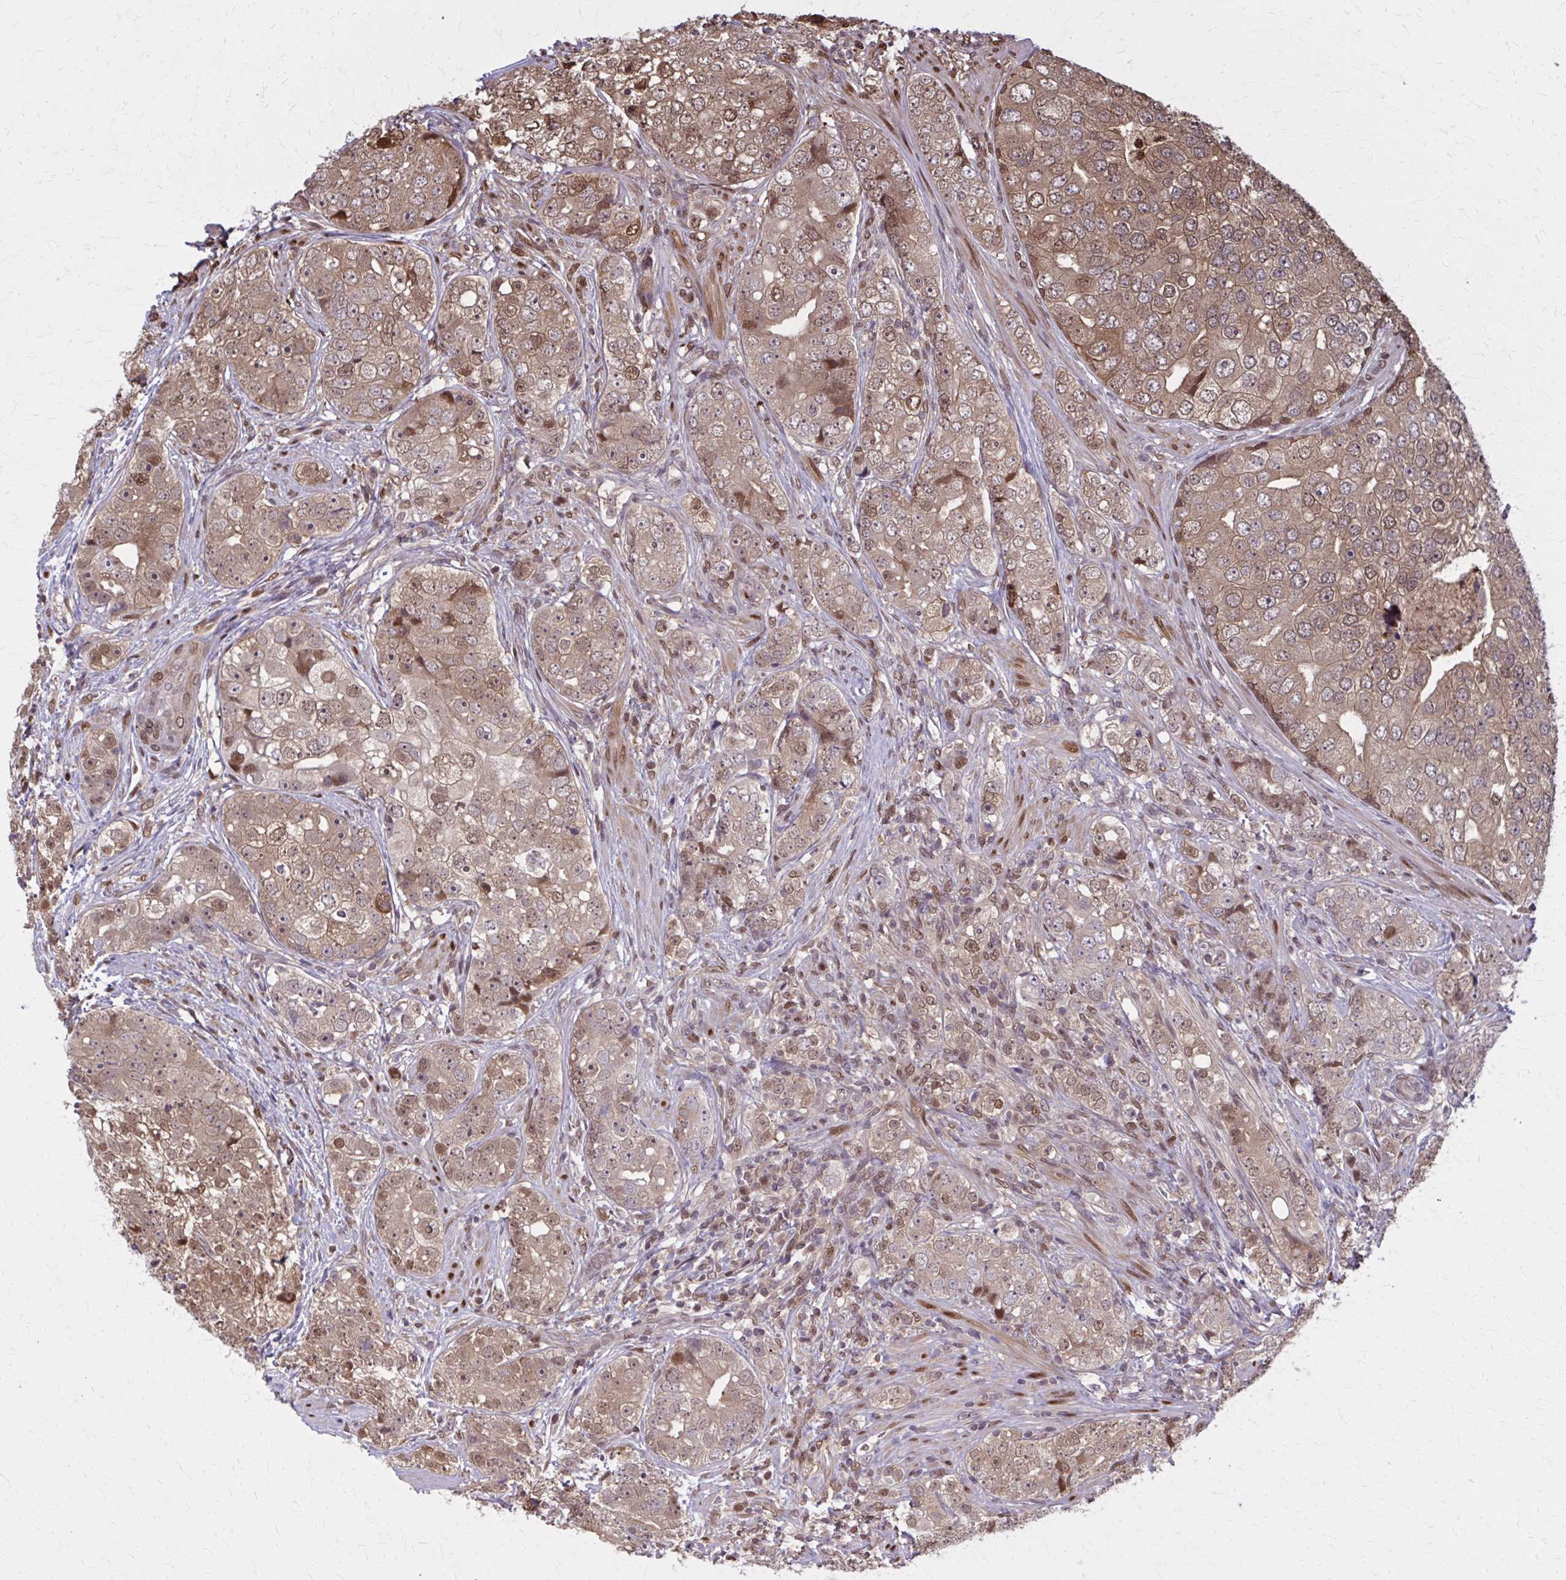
{"staining": {"intensity": "moderate", "quantity": ">75%", "location": "cytoplasmic/membranous,nuclear"}, "tissue": "prostate cancer", "cell_type": "Tumor cells", "image_type": "cancer", "snomed": [{"axis": "morphology", "description": "Adenocarcinoma, High grade"}, {"axis": "topography", "description": "Prostate"}], "caption": "Human adenocarcinoma (high-grade) (prostate) stained with a brown dye exhibits moderate cytoplasmic/membranous and nuclear positive positivity in approximately >75% of tumor cells.", "gene": "MDH1", "patient": {"sex": "male", "age": 60}}